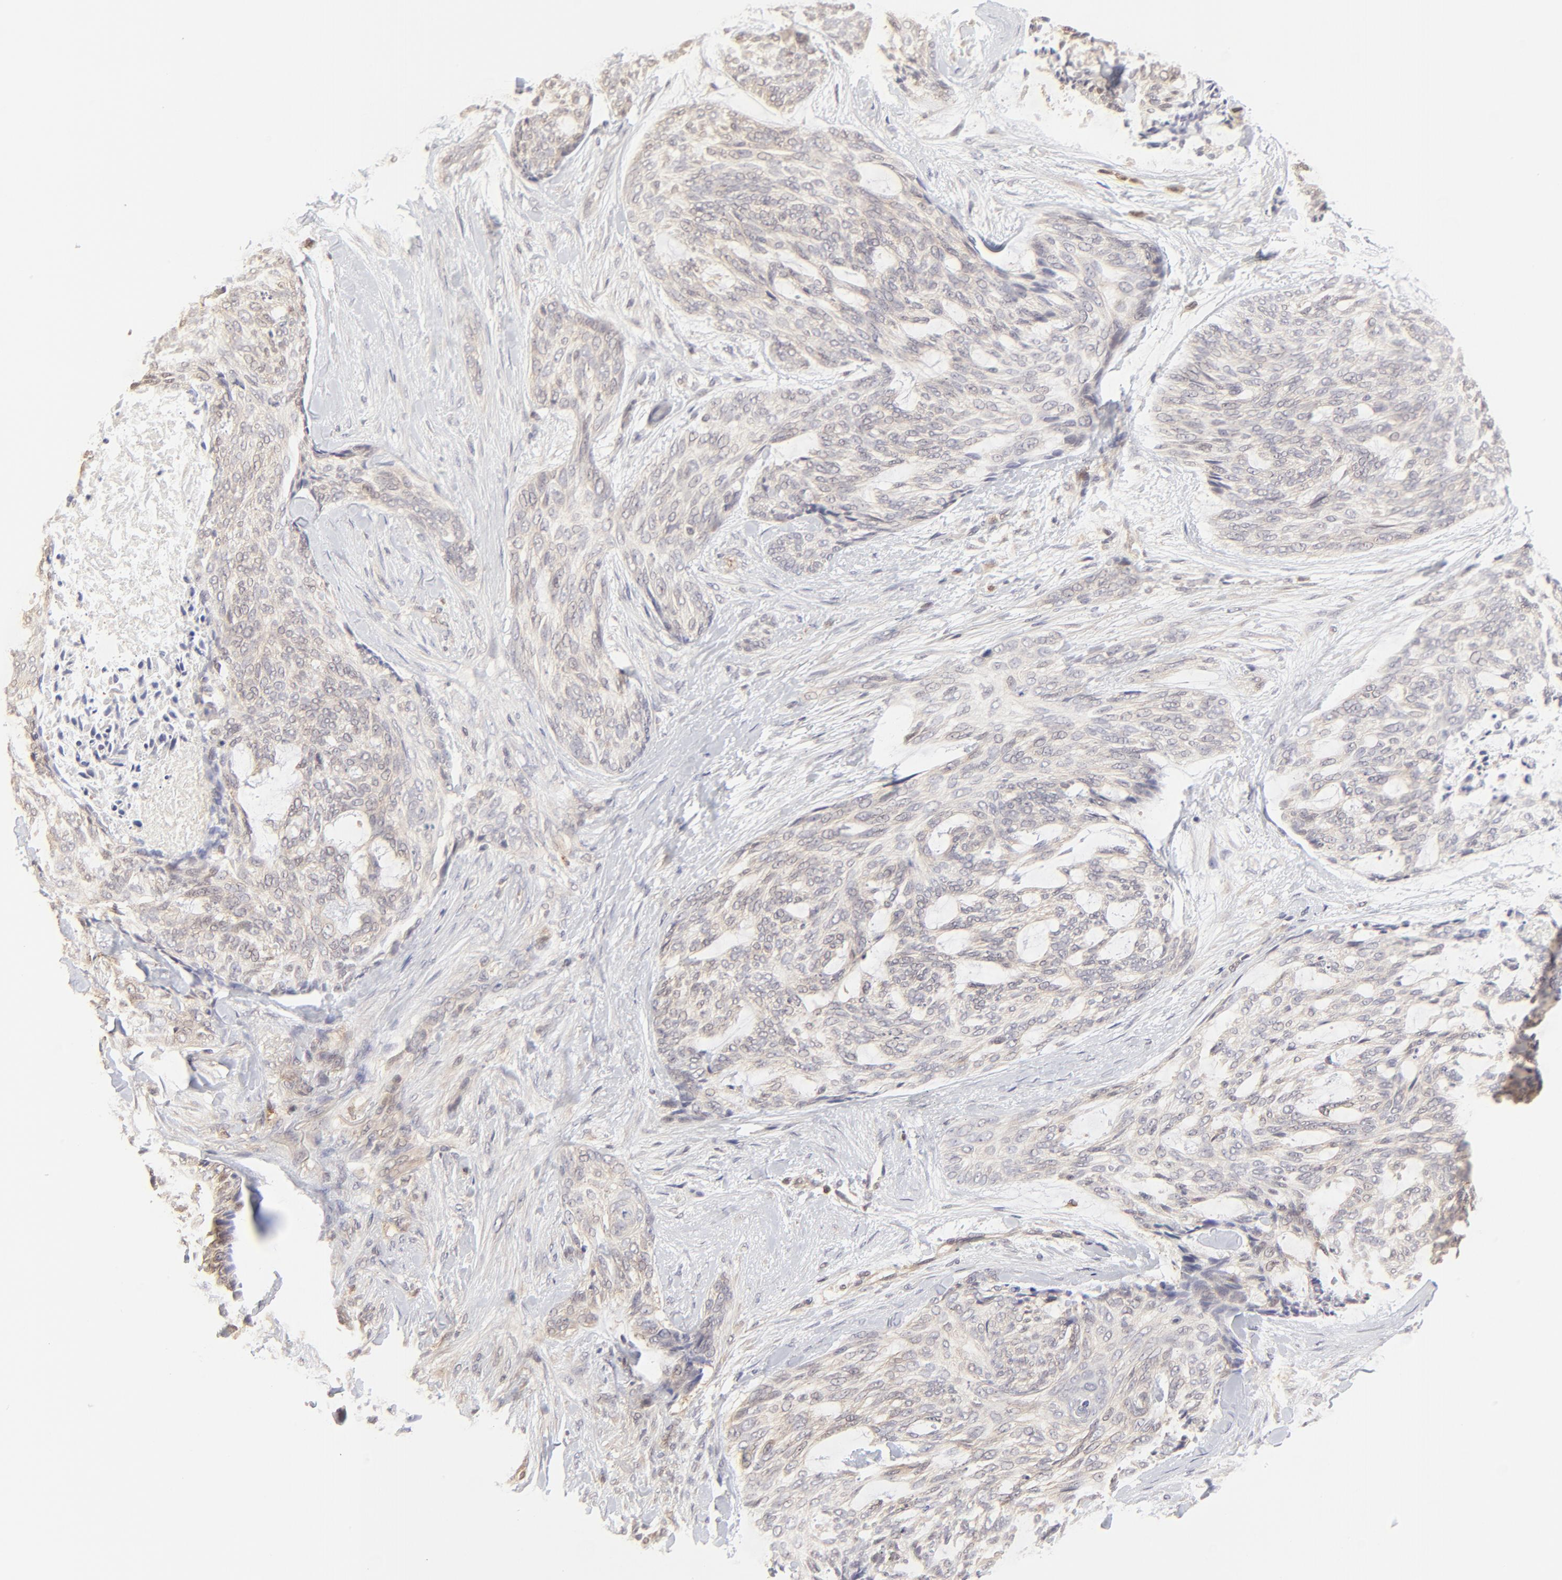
{"staining": {"intensity": "negative", "quantity": "none", "location": "none"}, "tissue": "skin cancer", "cell_type": "Tumor cells", "image_type": "cancer", "snomed": [{"axis": "morphology", "description": "Normal tissue, NOS"}, {"axis": "morphology", "description": "Basal cell carcinoma"}, {"axis": "topography", "description": "Skin"}], "caption": "Tumor cells are negative for protein expression in human skin cancer. (DAB IHC with hematoxylin counter stain).", "gene": "CASP3", "patient": {"sex": "female", "age": 71}}